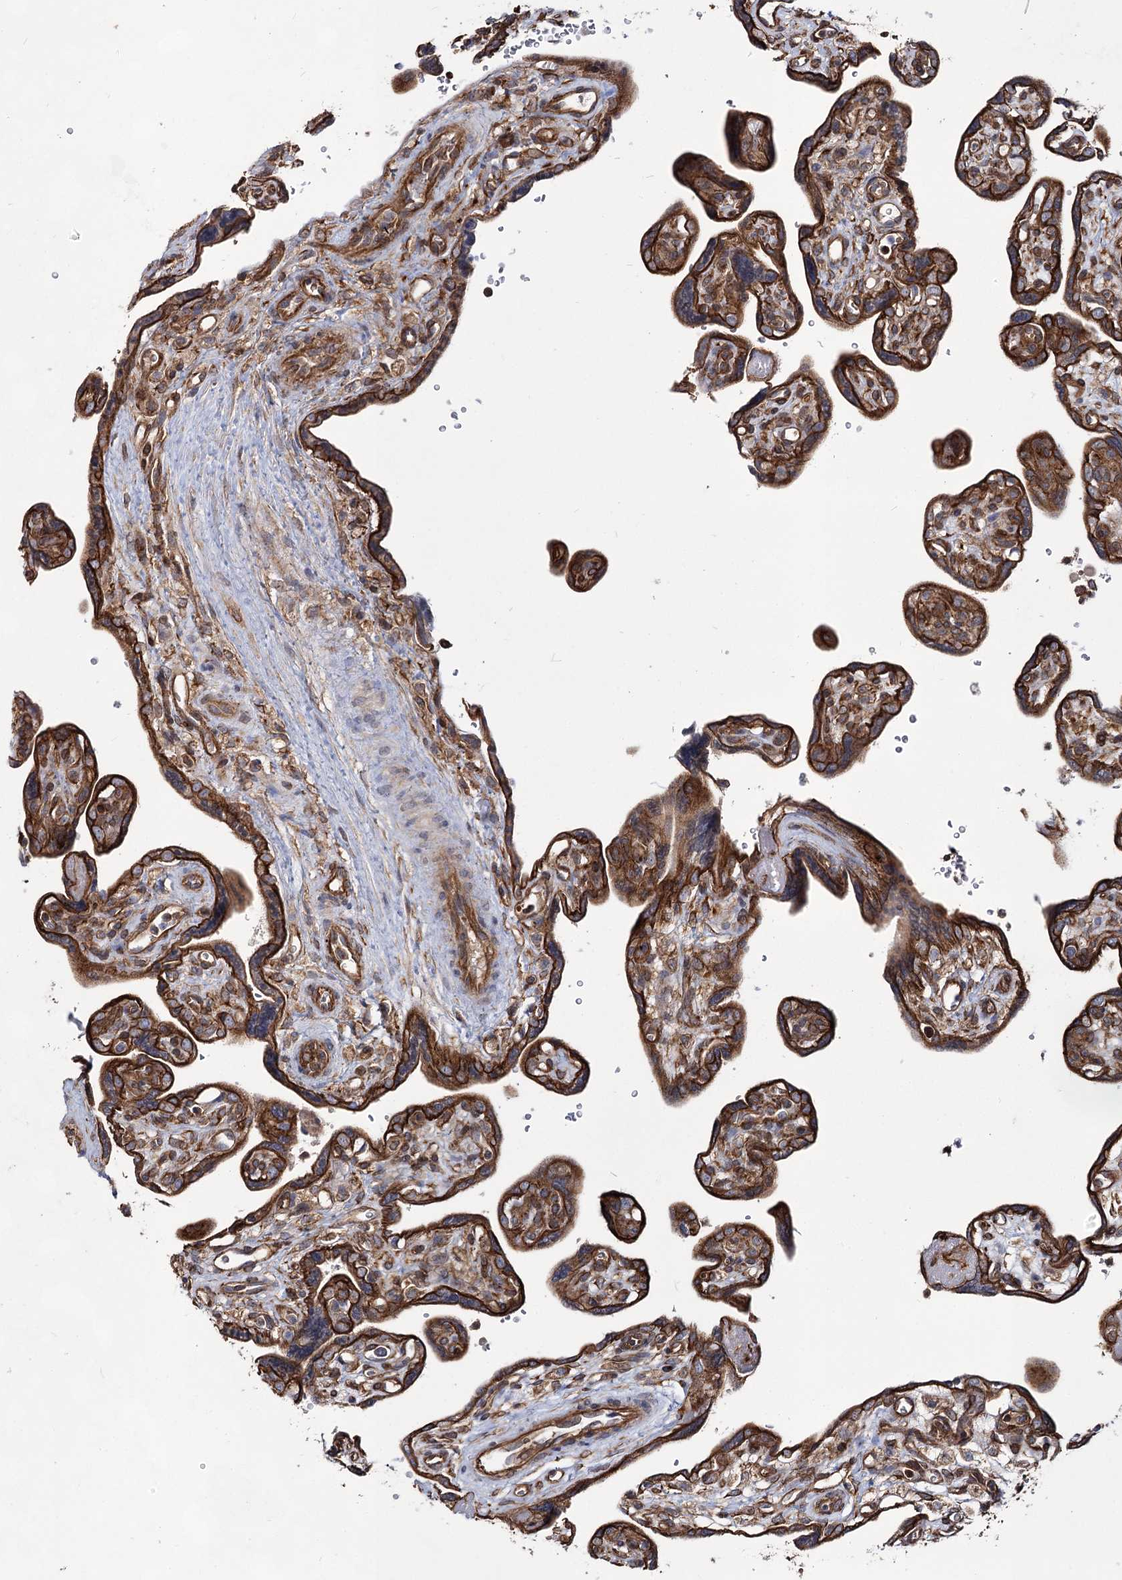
{"staining": {"intensity": "strong", "quantity": ">75%", "location": "cytoplasmic/membranous"}, "tissue": "placenta", "cell_type": "Trophoblastic cells", "image_type": "normal", "snomed": [{"axis": "morphology", "description": "Normal tissue, NOS"}, {"axis": "topography", "description": "Placenta"}], "caption": "This histopathology image reveals IHC staining of normal placenta, with high strong cytoplasmic/membranous expression in approximately >75% of trophoblastic cells.", "gene": "IQSEC1", "patient": {"sex": "female", "age": 39}}